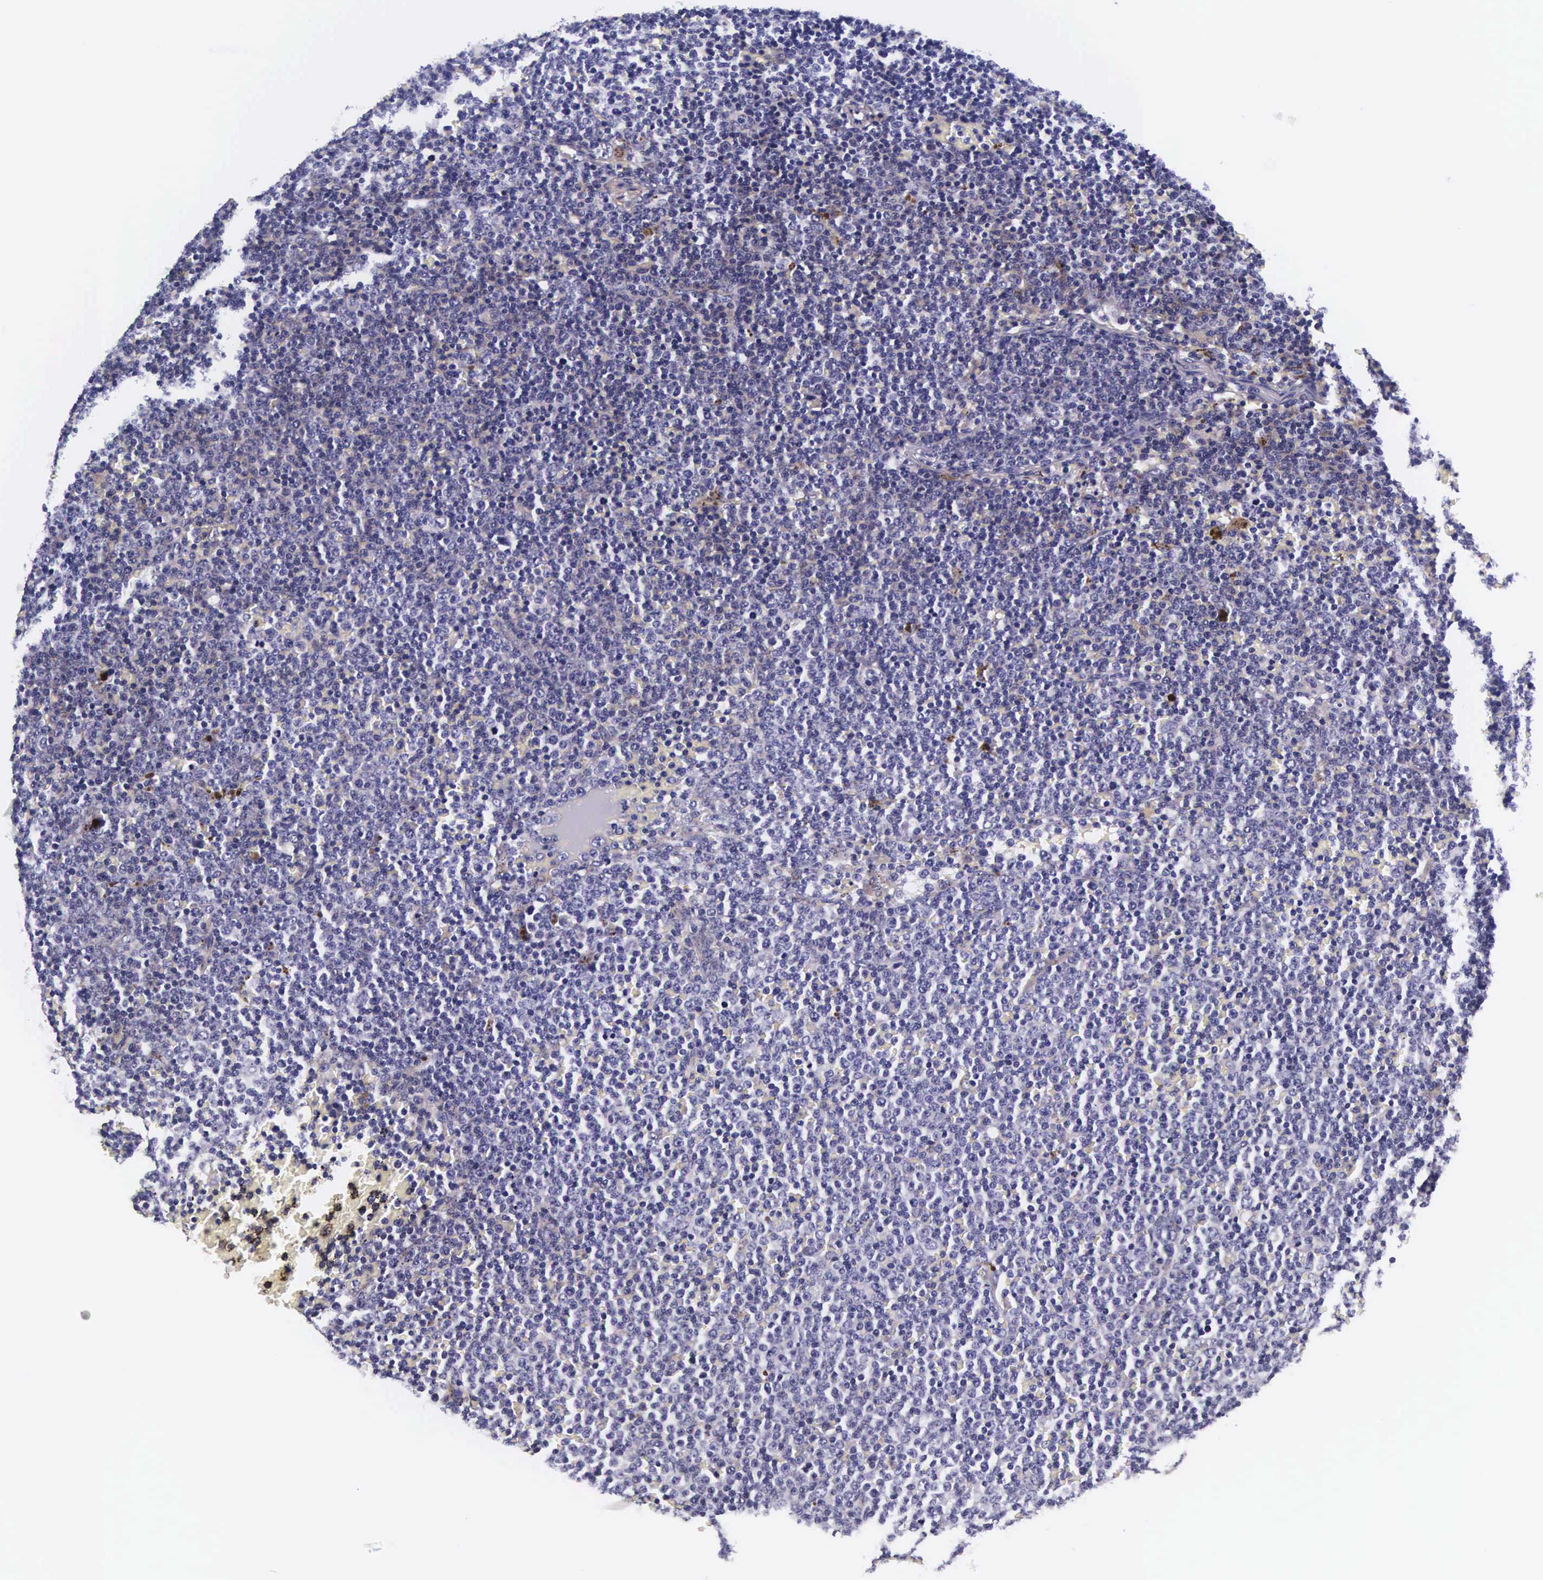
{"staining": {"intensity": "negative", "quantity": "none", "location": "none"}, "tissue": "lymphoma", "cell_type": "Tumor cells", "image_type": "cancer", "snomed": [{"axis": "morphology", "description": "Malignant lymphoma, non-Hodgkin's type, Low grade"}, {"axis": "topography", "description": "Lymph node"}], "caption": "The photomicrograph reveals no staining of tumor cells in lymphoma.", "gene": "UPRT", "patient": {"sex": "male", "age": 50}}